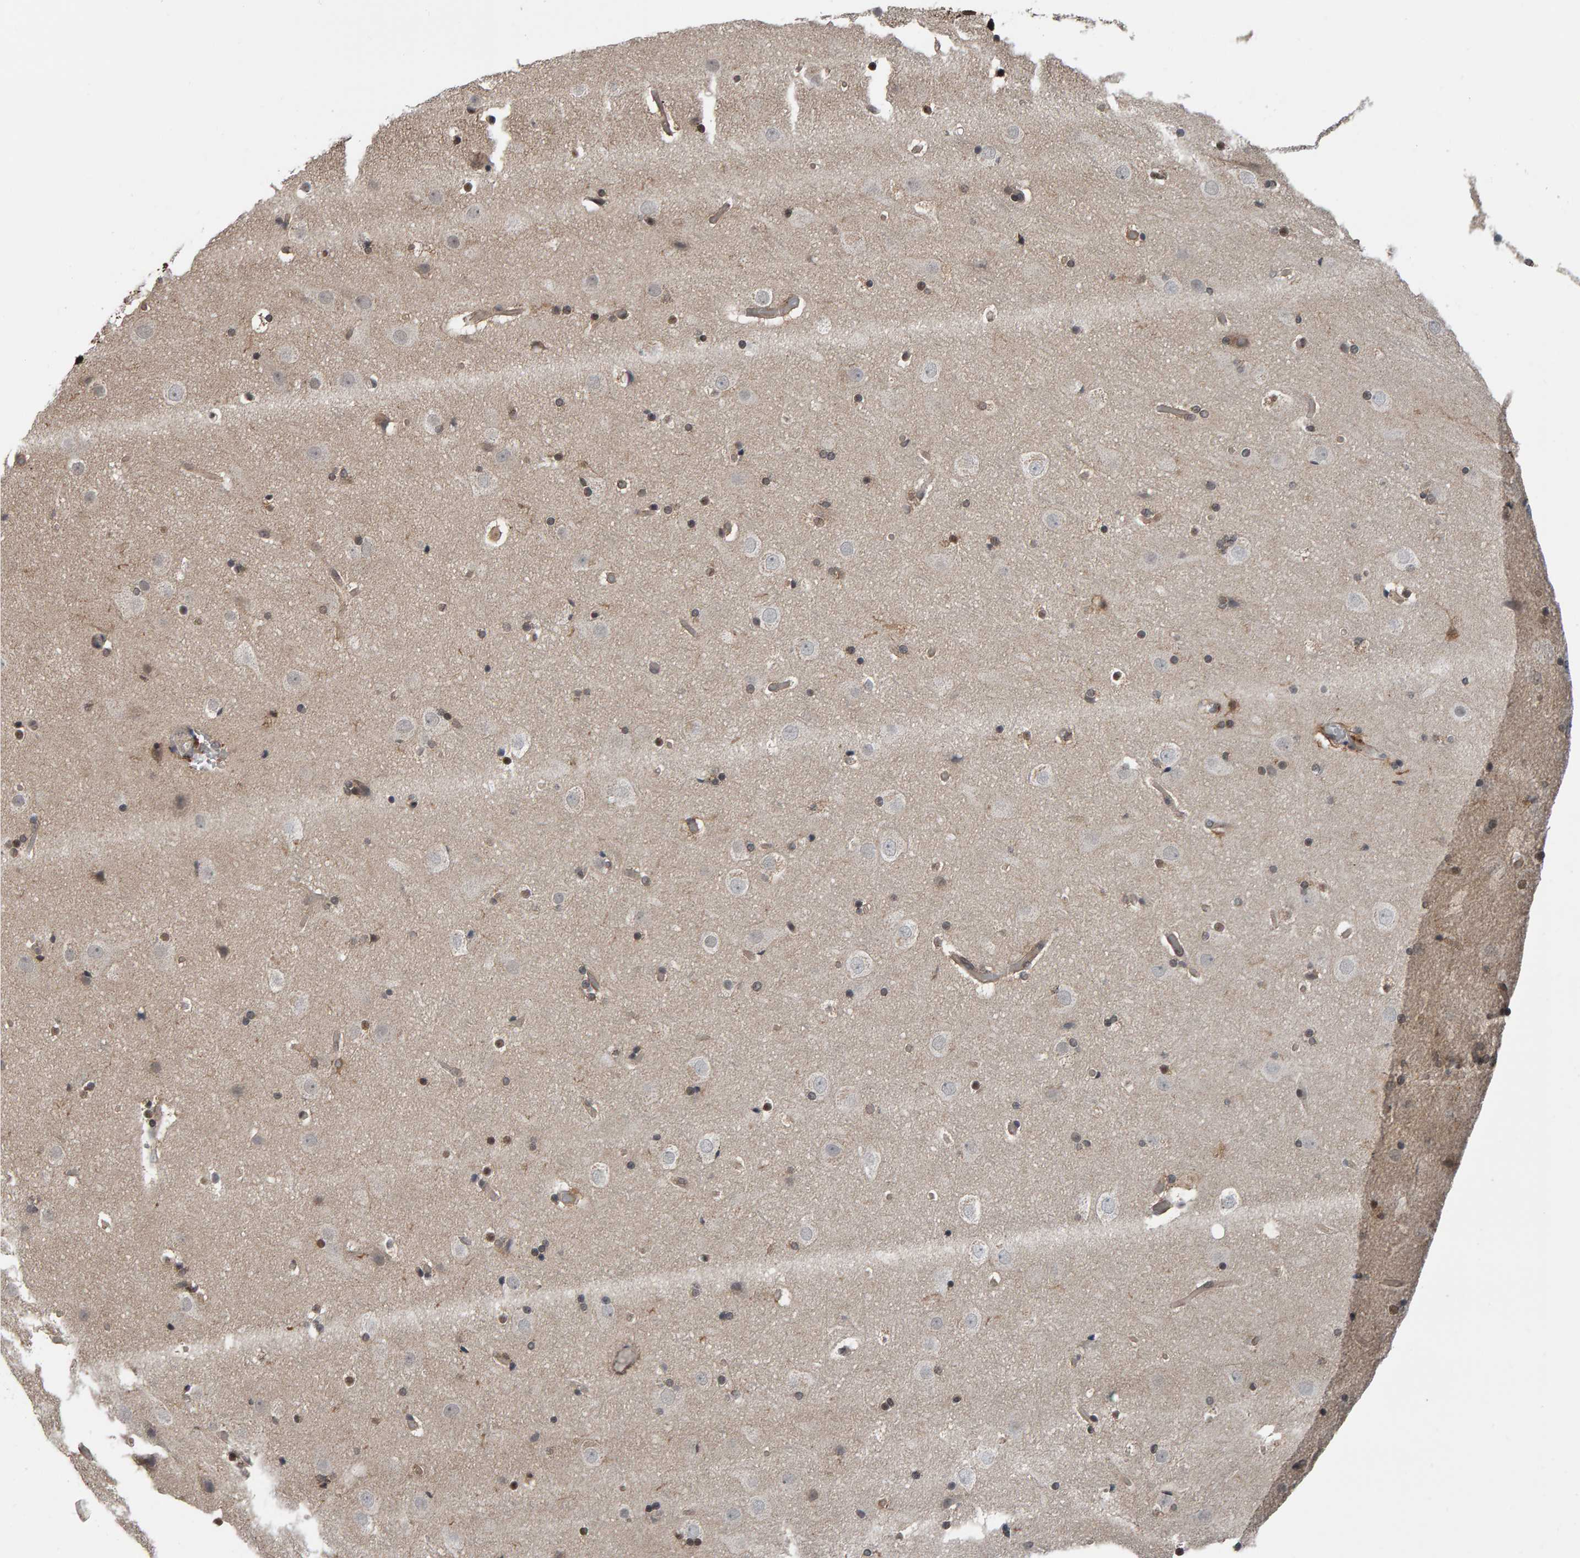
{"staining": {"intensity": "moderate", "quantity": ">75%", "location": "cytoplasmic/membranous"}, "tissue": "cerebral cortex", "cell_type": "Endothelial cells", "image_type": "normal", "snomed": [{"axis": "morphology", "description": "Normal tissue, NOS"}, {"axis": "topography", "description": "Cerebral cortex"}], "caption": "Unremarkable cerebral cortex shows moderate cytoplasmic/membranous positivity in about >75% of endothelial cells.", "gene": "COASY", "patient": {"sex": "male", "age": 57}}